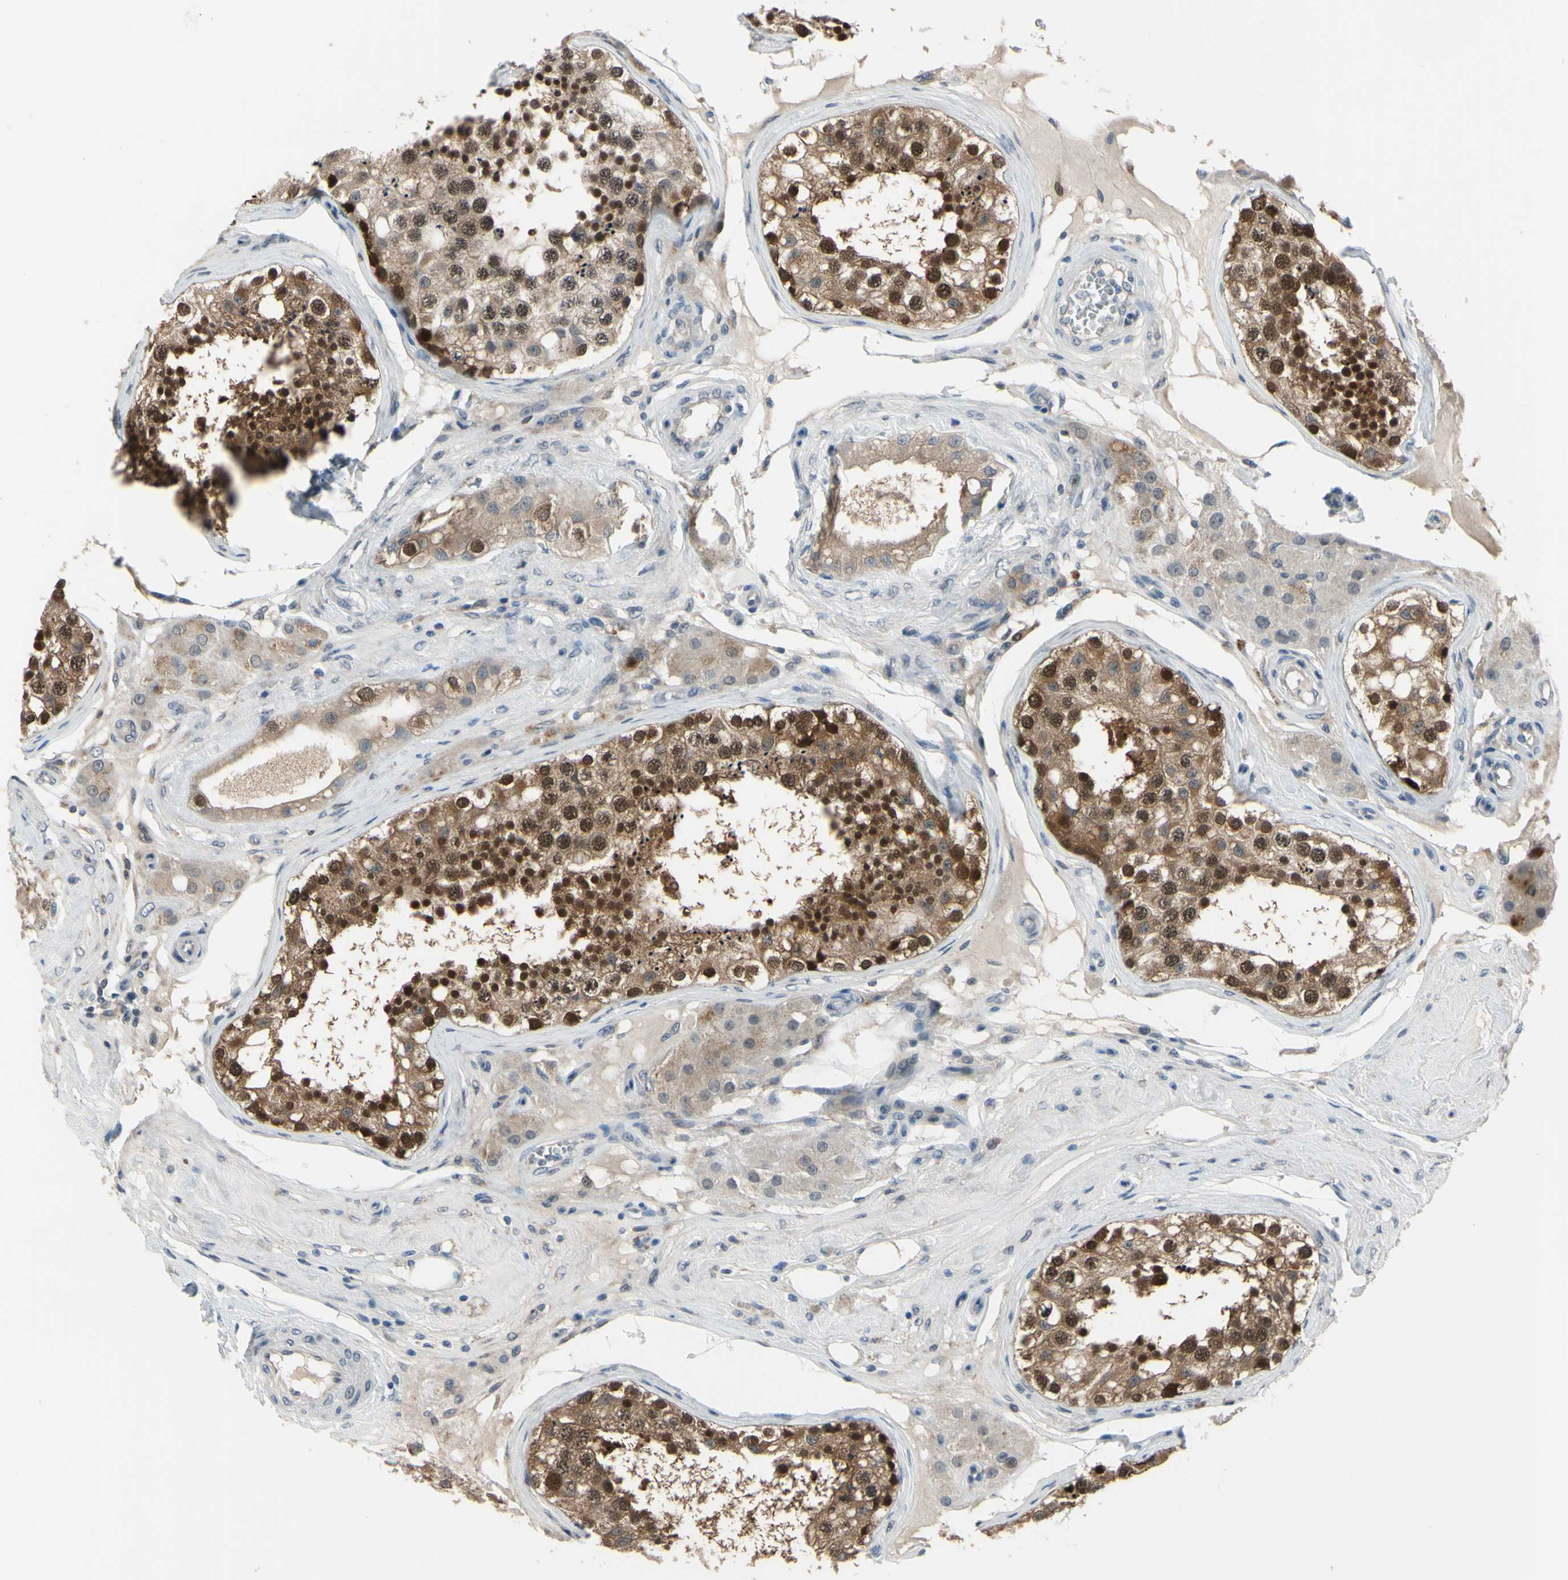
{"staining": {"intensity": "strong", "quantity": ">75%", "location": "cytoplasmic/membranous,nuclear"}, "tissue": "testis", "cell_type": "Cells in seminiferous ducts", "image_type": "normal", "snomed": [{"axis": "morphology", "description": "Normal tissue, NOS"}, {"axis": "topography", "description": "Testis"}], "caption": "Benign testis displays strong cytoplasmic/membranous,nuclear expression in approximately >75% of cells in seminiferous ducts, visualized by immunohistochemistry. The staining was performed using DAB to visualize the protein expression in brown, while the nuclei were stained in blue with hematoxylin (Magnification: 20x).", "gene": "HSPA4", "patient": {"sex": "male", "age": 68}}